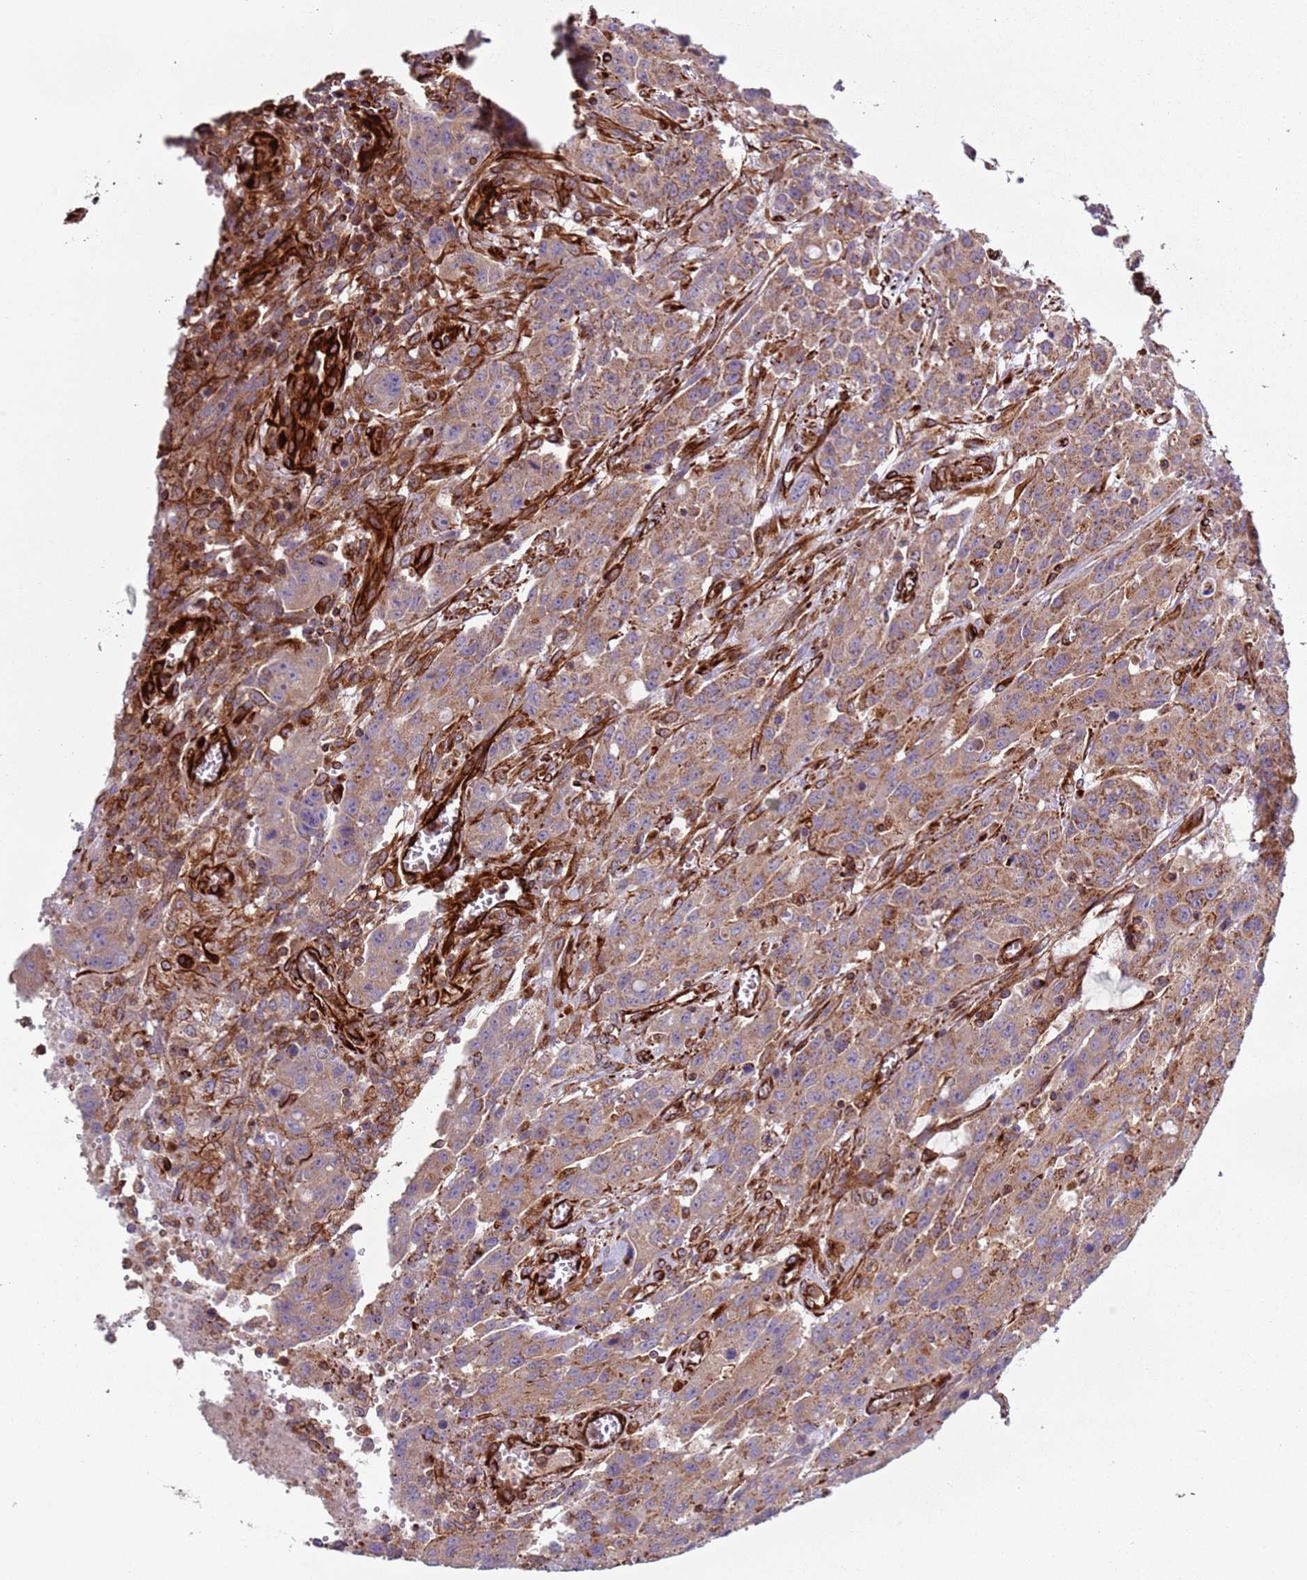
{"staining": {"intensity": "moderate", "quantity": ">75%", "location": "cytoplasmic/membranous"}, "tissue": "colorectal cancer", "cell_type": "Tumor cells", "image_type": "cancer", "snomed": [{"axis": "morphology", "description": "Adenocarcinoma, NOS"}, {"axis": "topography", "description": "Colon"}], "caption": "Protein staining demonstrates moderate cytoplasmic/membranous positivity in approximately >75% of tumor cells in colorectal cancer. (Brightfield microscopy of DAB IHC at high magnification).", "gene": "SNAPIN", "patient": {"sex": "male", "age": 62}}